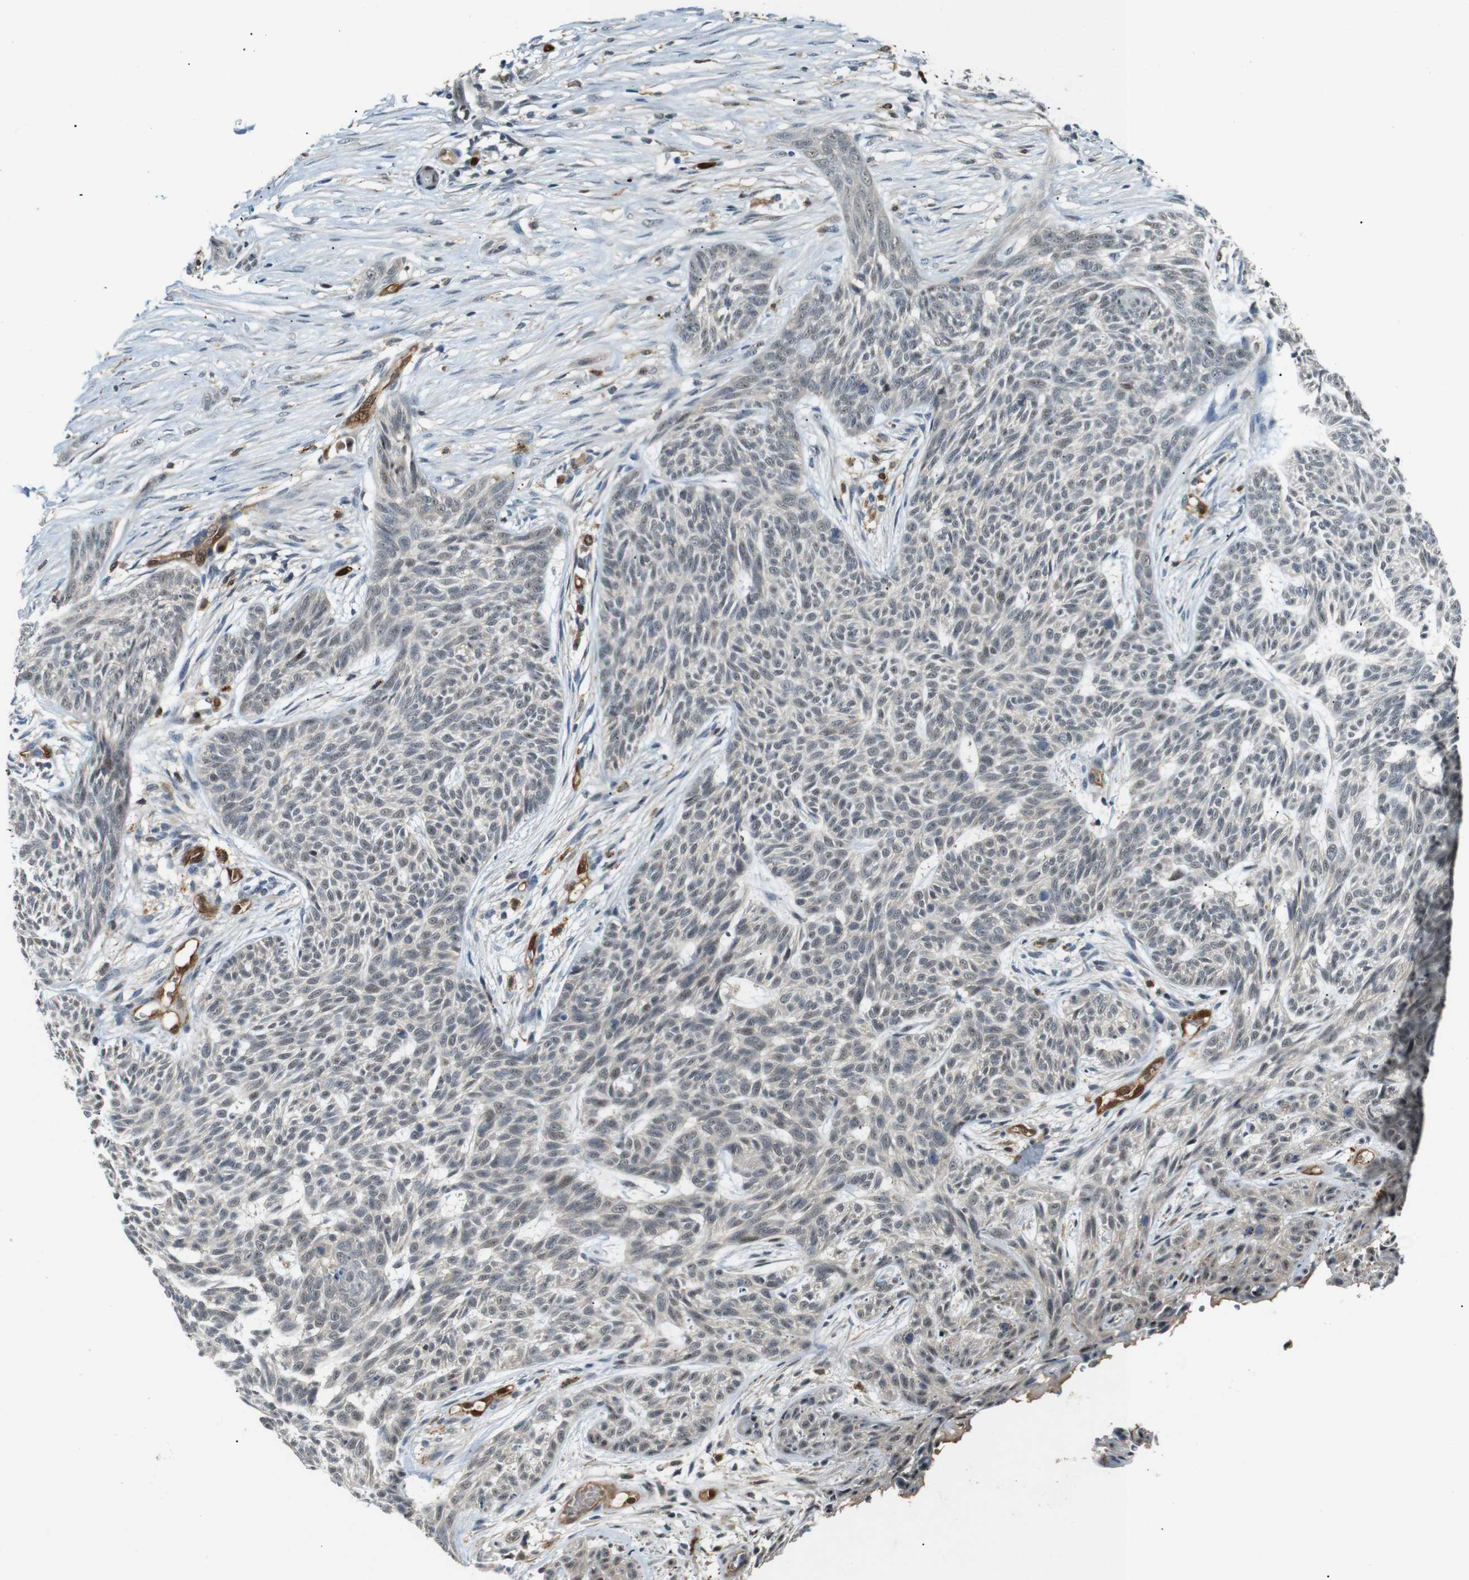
{"staining": {"intensity": "weak", "quantity": "<25%", "location": "nuclear"}, "tissue": "skin cancer", "cell_type": "Tumor cells", "image_type": "cancer", "snomed": [{"axis": "morphology", "description": "Basal cell carcinoma"}, {"axis": "topography", "description": "Skin"}], "caption": "Basal cell carcinoma (skin) was stained to show a protein in brown. There is no significant positivity in tumor cells.", "gene": "LXN", "patient": {"sex": "female", "age": 59}}